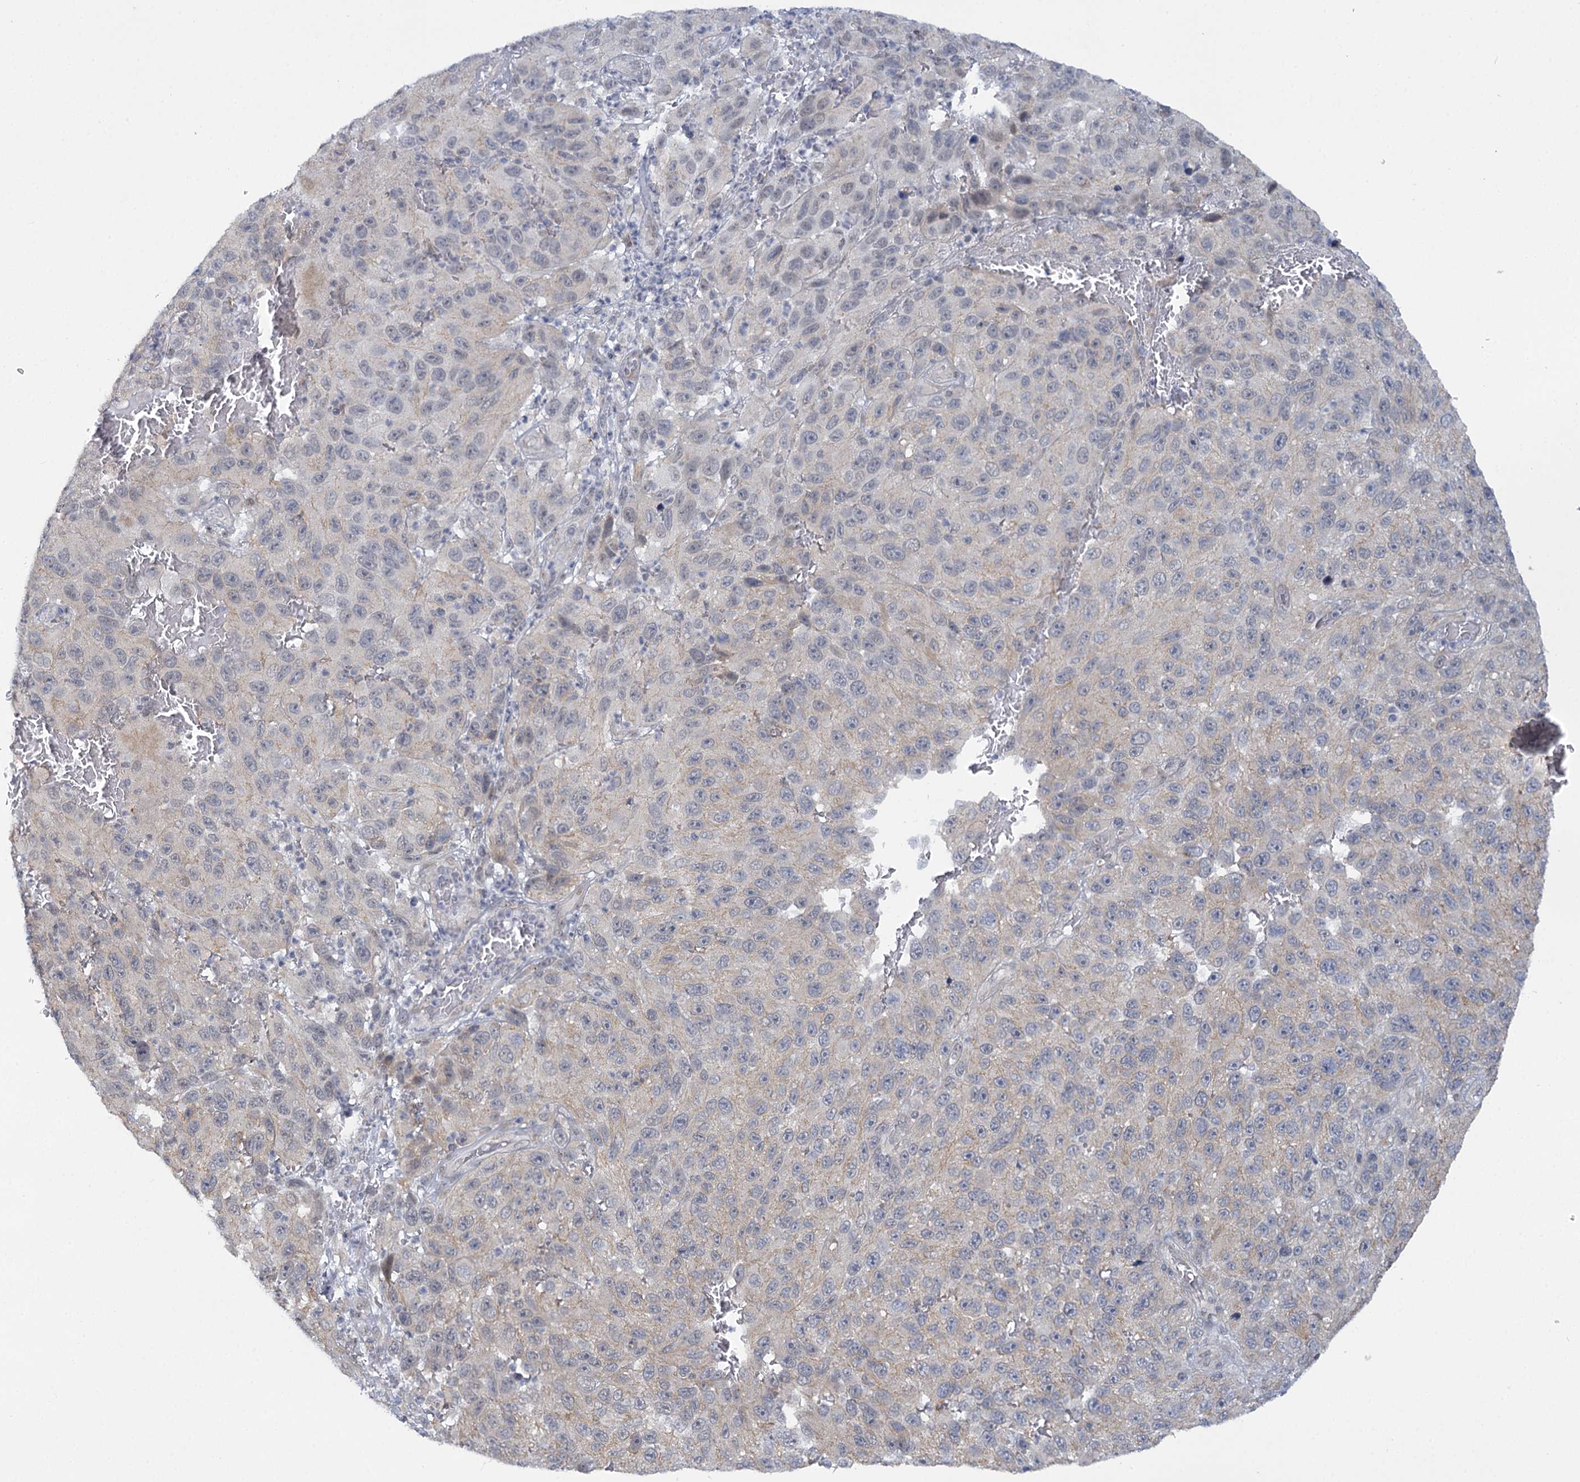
{"staining": {"intensity": "negative", "quantity": "none", "location": "none"}, "tissue": "melanoma", "cell_type": "Tumor cells", "image_type": "cancer", "snomed": [{"axis": "morphology", "description": "Malignant melanoma, NOS"}, {"axis": "topography", "description": "Skin"}], "caption": "Immunohistochemistry of human malignant melanoma displays no staining in tumor cells.", "gene": "MBLAC2", "patient": {"sex": "female", "age": 96}}